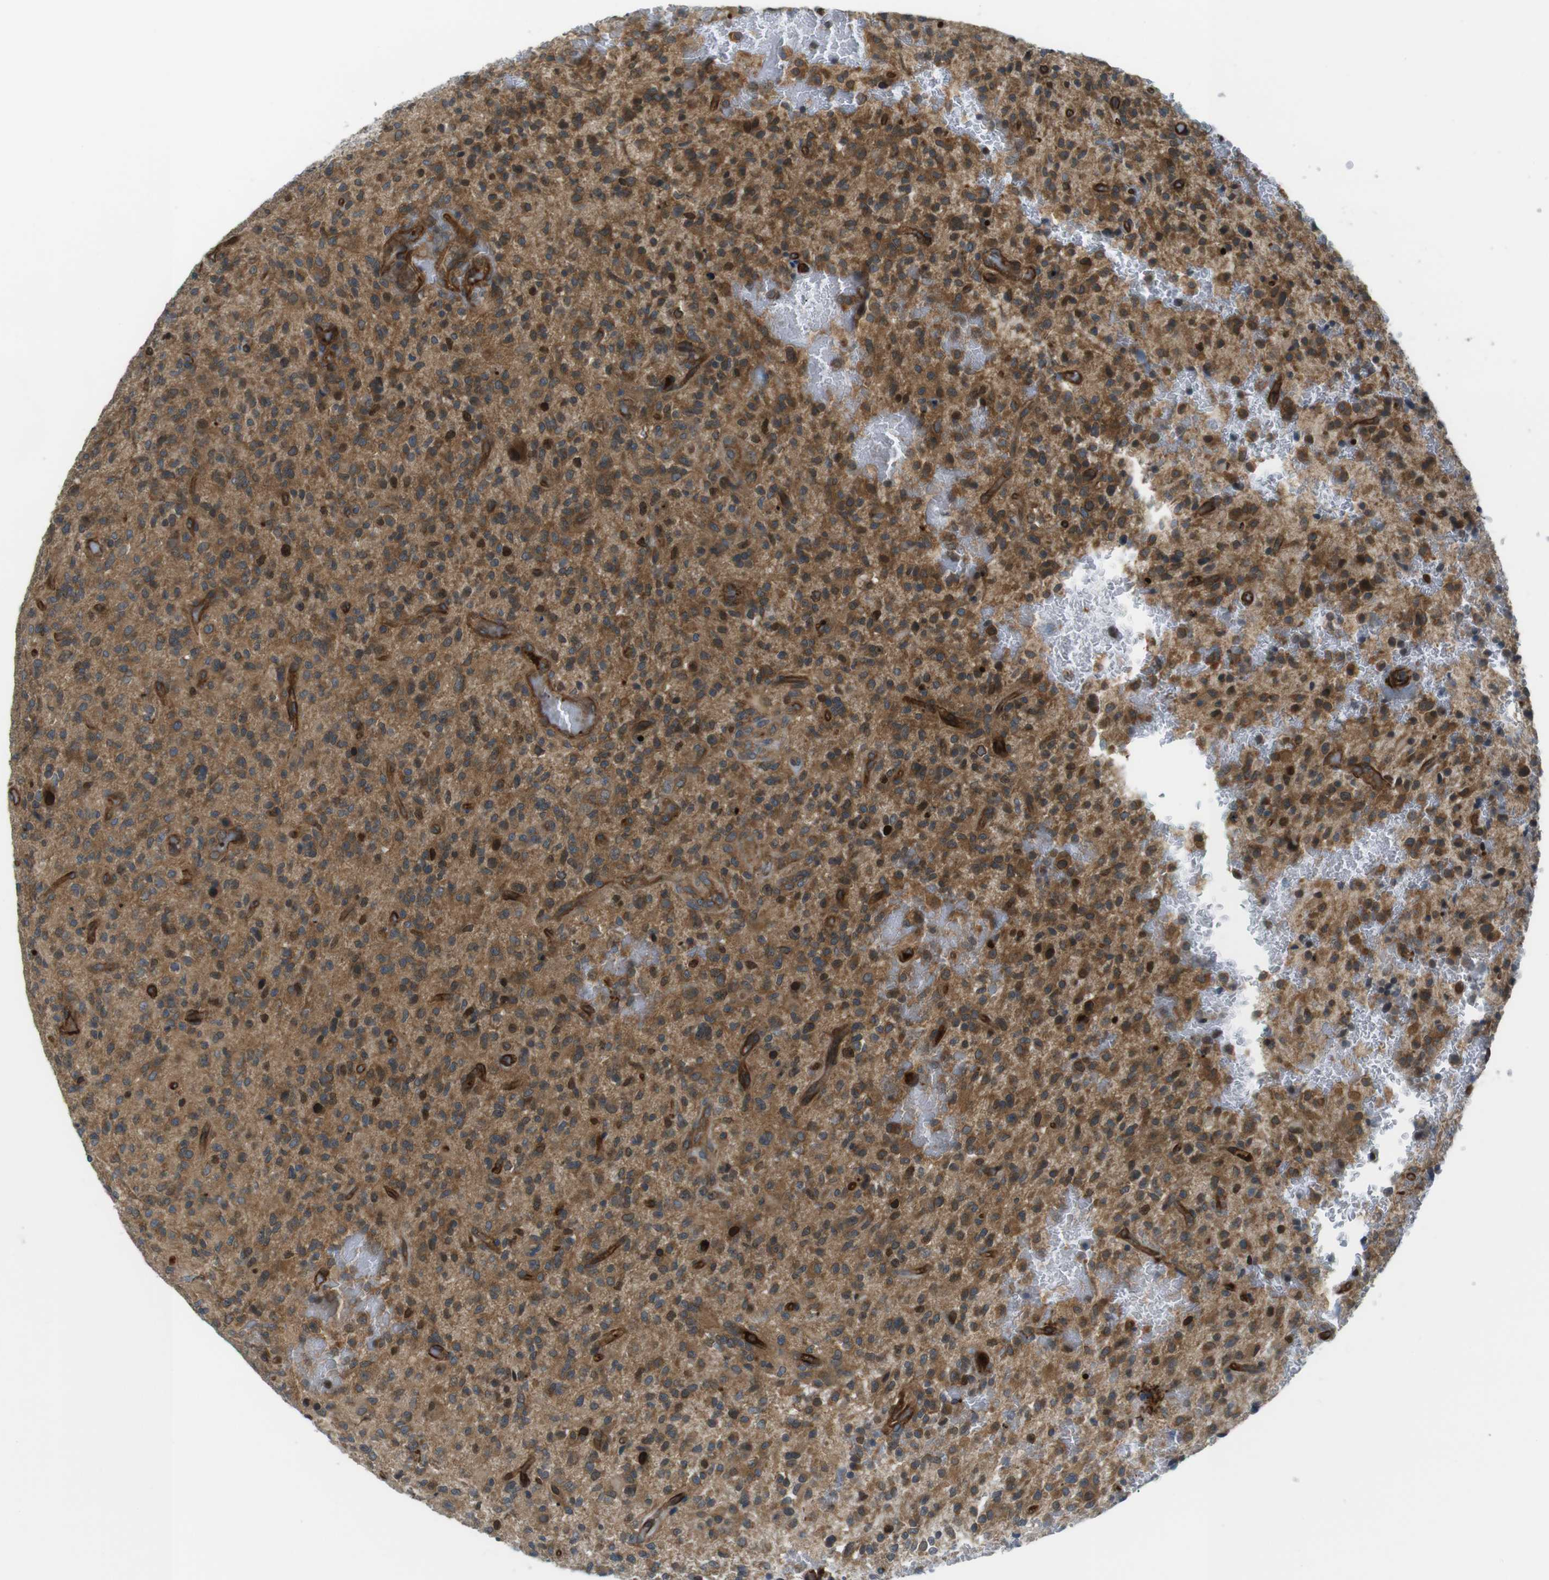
{"staining": {"intensity": "strong", "quantity": ">75%", "location": "cytoplasmic/membranous,nuclear"}, "tissue": "glioma", "cell_type": "Tumor cells", "image_type": "cancer", "snomed": [{"axis": "morphology", "description": "Glioma, malignant, High grade"}, {"axis": "topography", "description": "Brain"}], "caption": "Protein staining of glioma tissue demonstrates strong cytoplasmic/membranous and nuclear expression in about >75% of tumor cells.", "gene": "TSC1", "patient": {"sex": "male", "age": 71}}